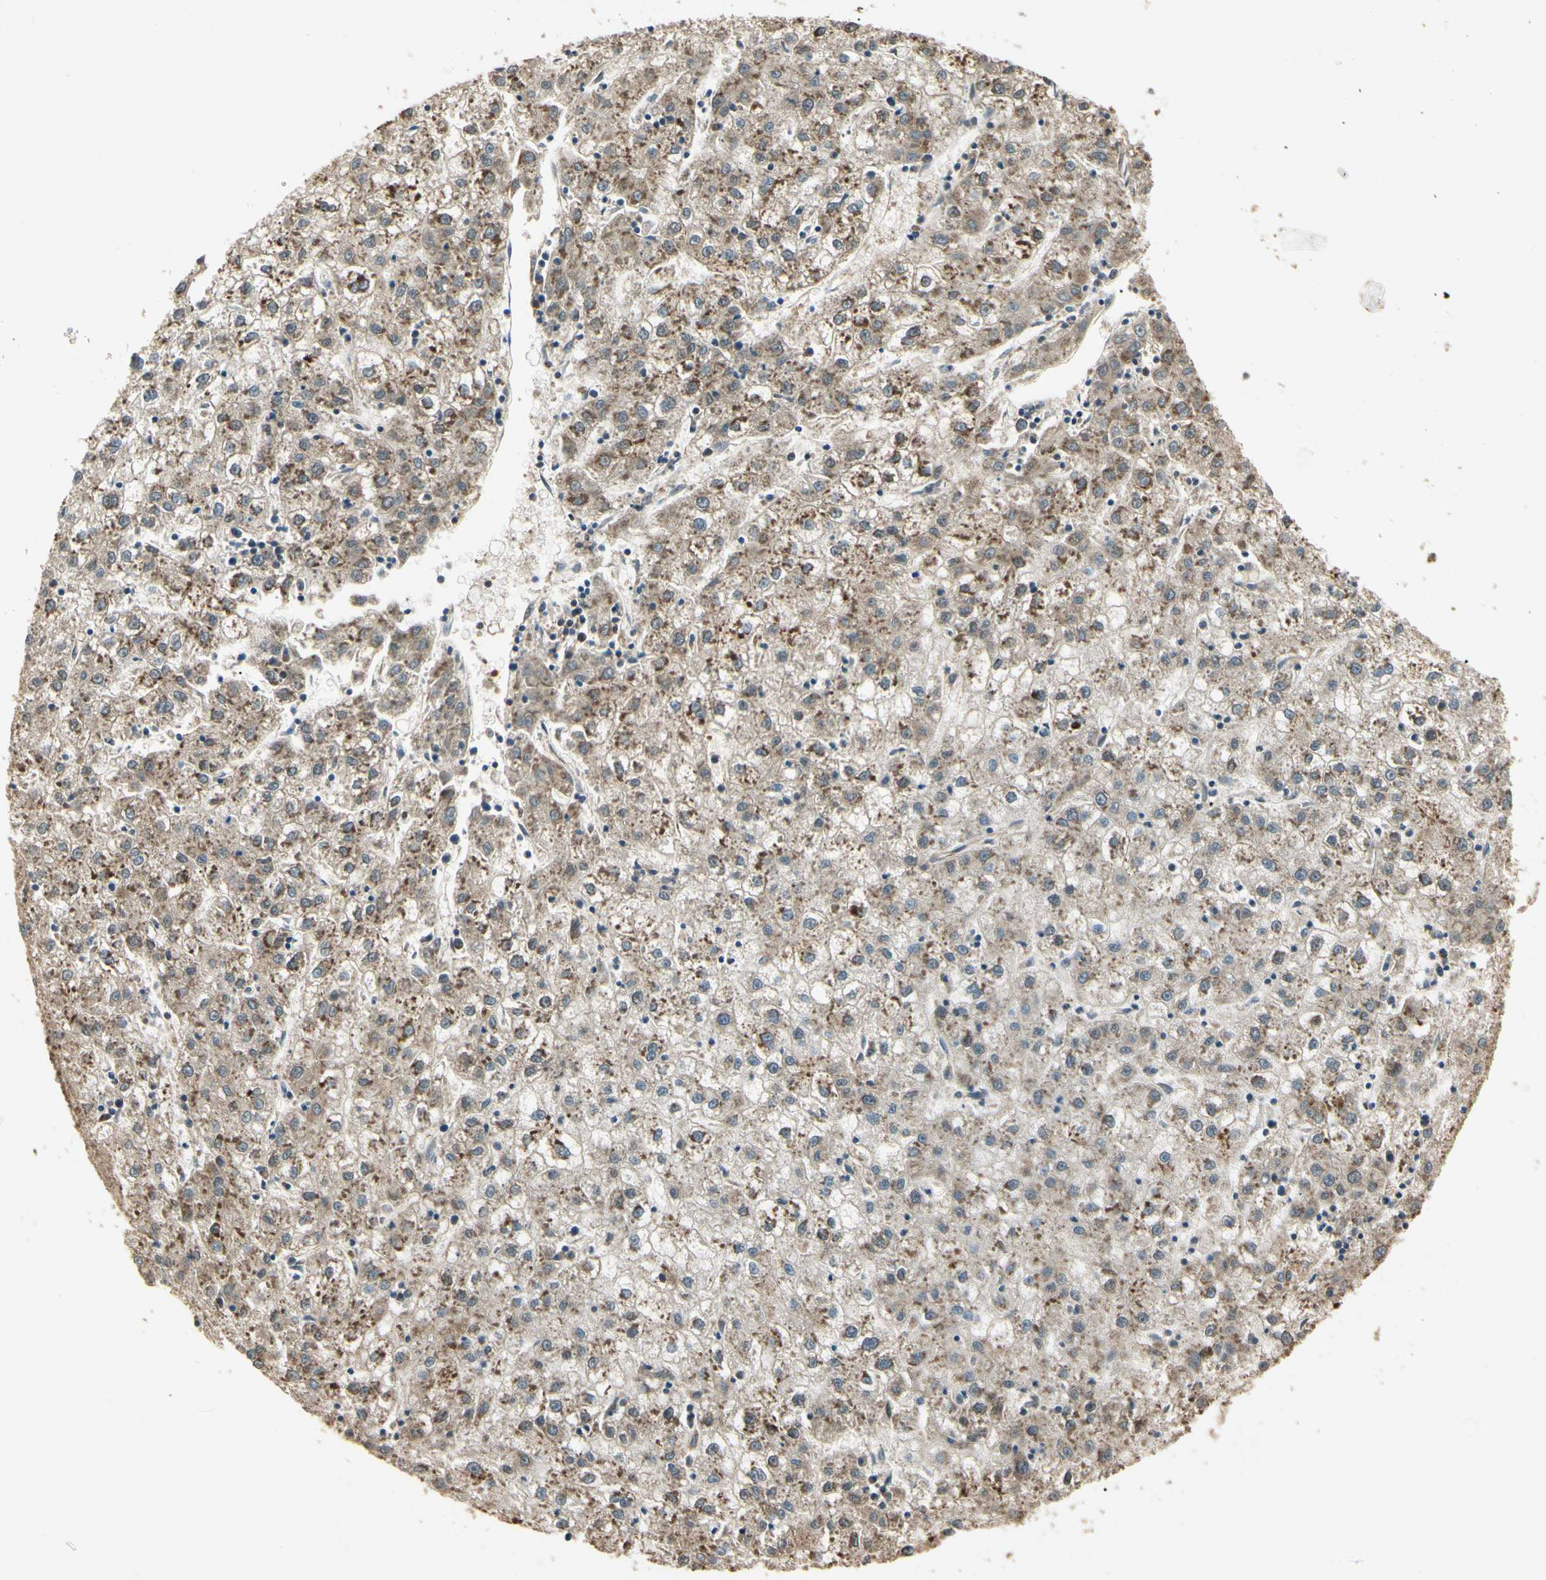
{"staining": {"intensity": "moderate", "quantity": ">75%", "location": "cytoplasmic/membranous"}, "tissue": "liver cancer", "cell_type": "Tumor cells", "image_type": "cancer", "snomed": [{"axis": "morphology", "description": "Carcinoma, Hepatocellular, NOS"}, {"axis": "topography", "description": "Liver"}], "caption": "A photomicrograph of liver cancer stained for a protein exhibits moderate cytoplasmic/membranous brown staining in tumor cells. (Stains: DAB in brown, nuclei in blue, Microscopy: brightfield microscopy at high magnification).", "gene": "CCT7", "patient": {"sex": "male", "age": 72}}